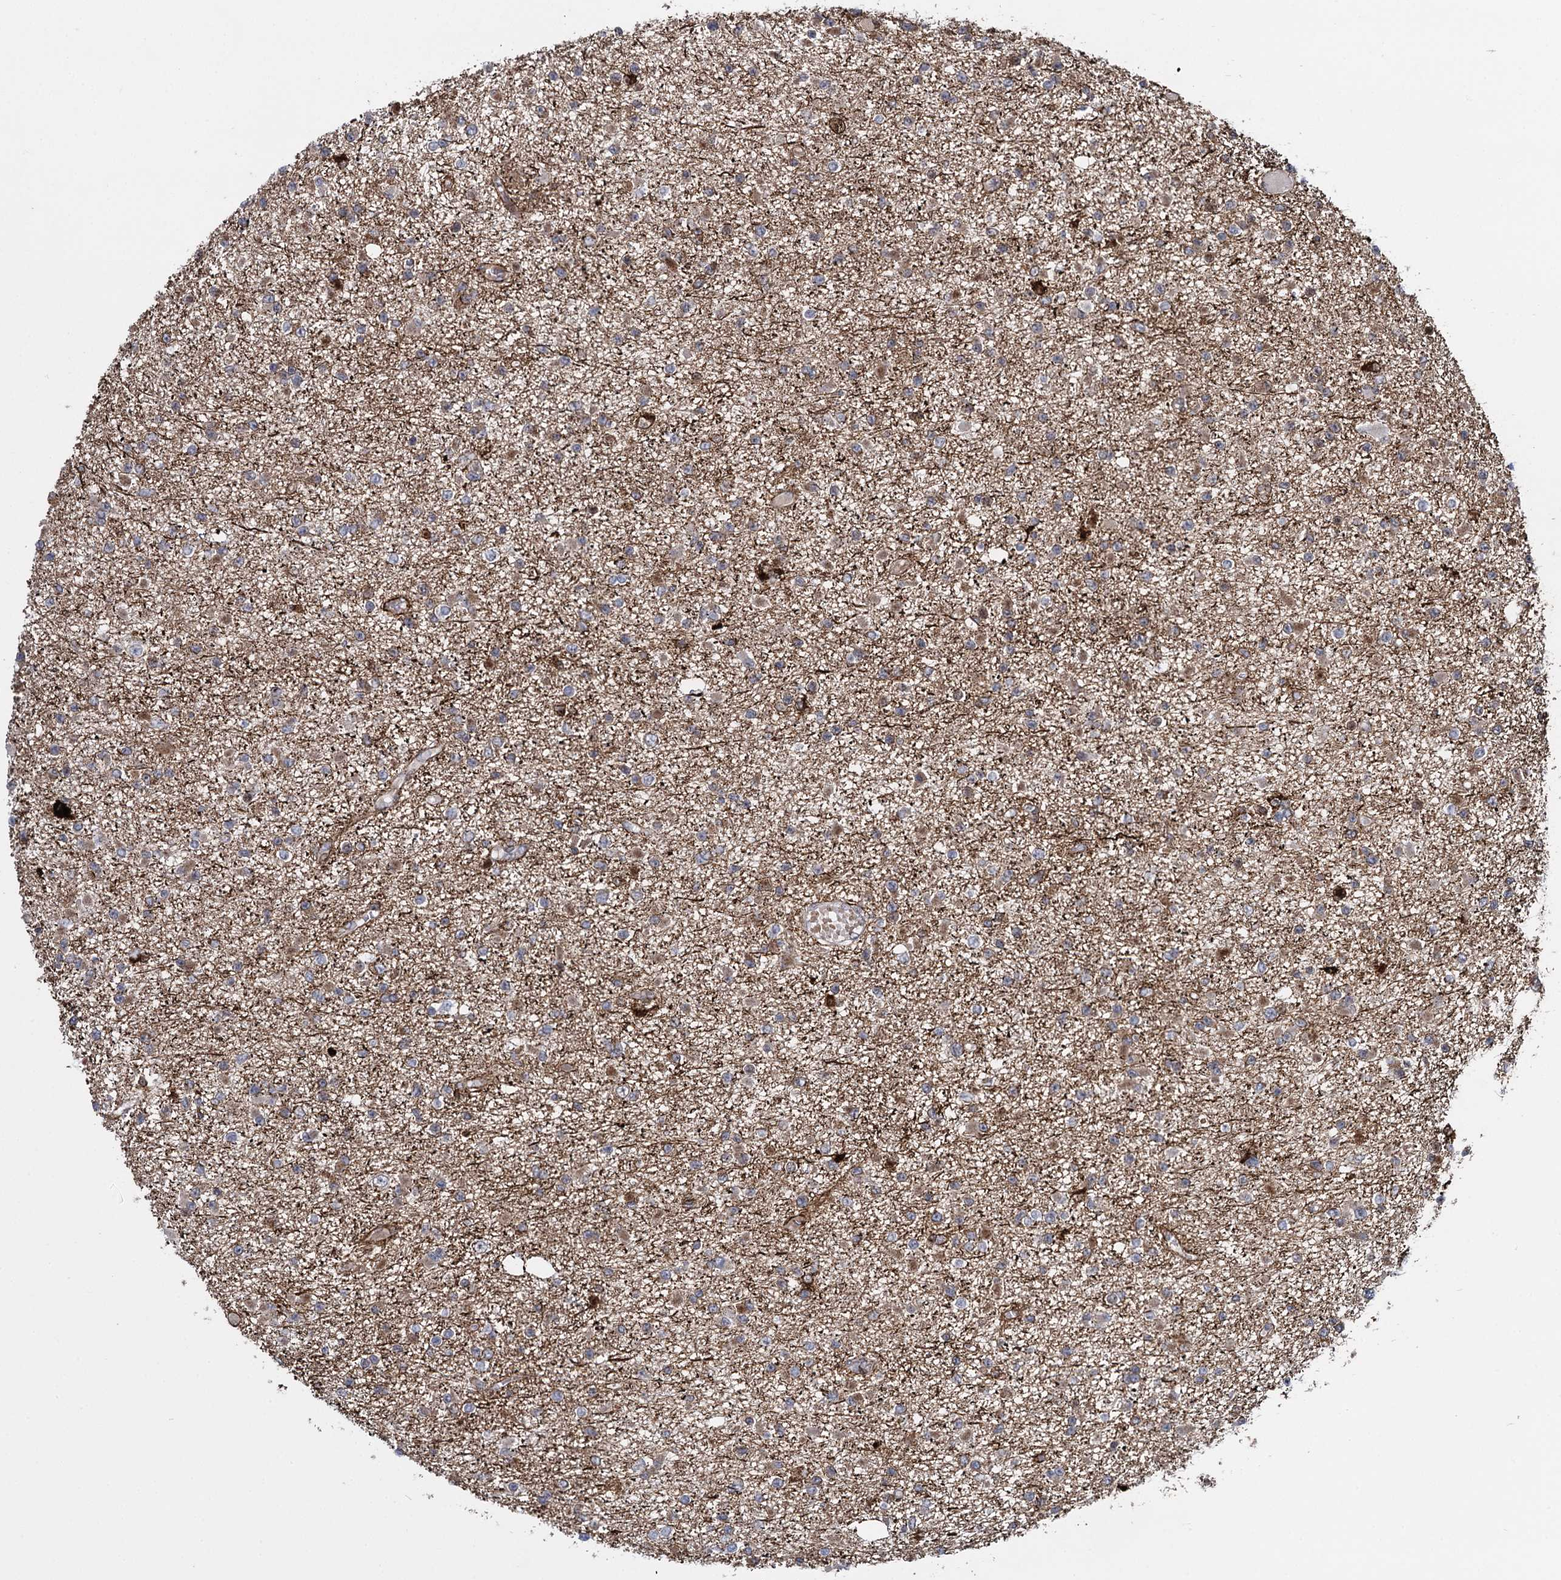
{"staining": {"intensity": "weak", "quantity": "<25%", "location": "cytoplasmic/membranous"}, "tissue": "glioma", "cell_type": "Tumor cells", "image_type": "cancer", "snomed": [{"axis": "morphology", "description": "Glioma, malignant, Low grade"}, {"axis": "topography", "description": "Brain"}], "caption": "Malignant glioma (low-grade) stained for a protein using IHC shows no expression tumor cells.", "gene": "SNCG", "patient": {"sex": "female", "age": 22}}